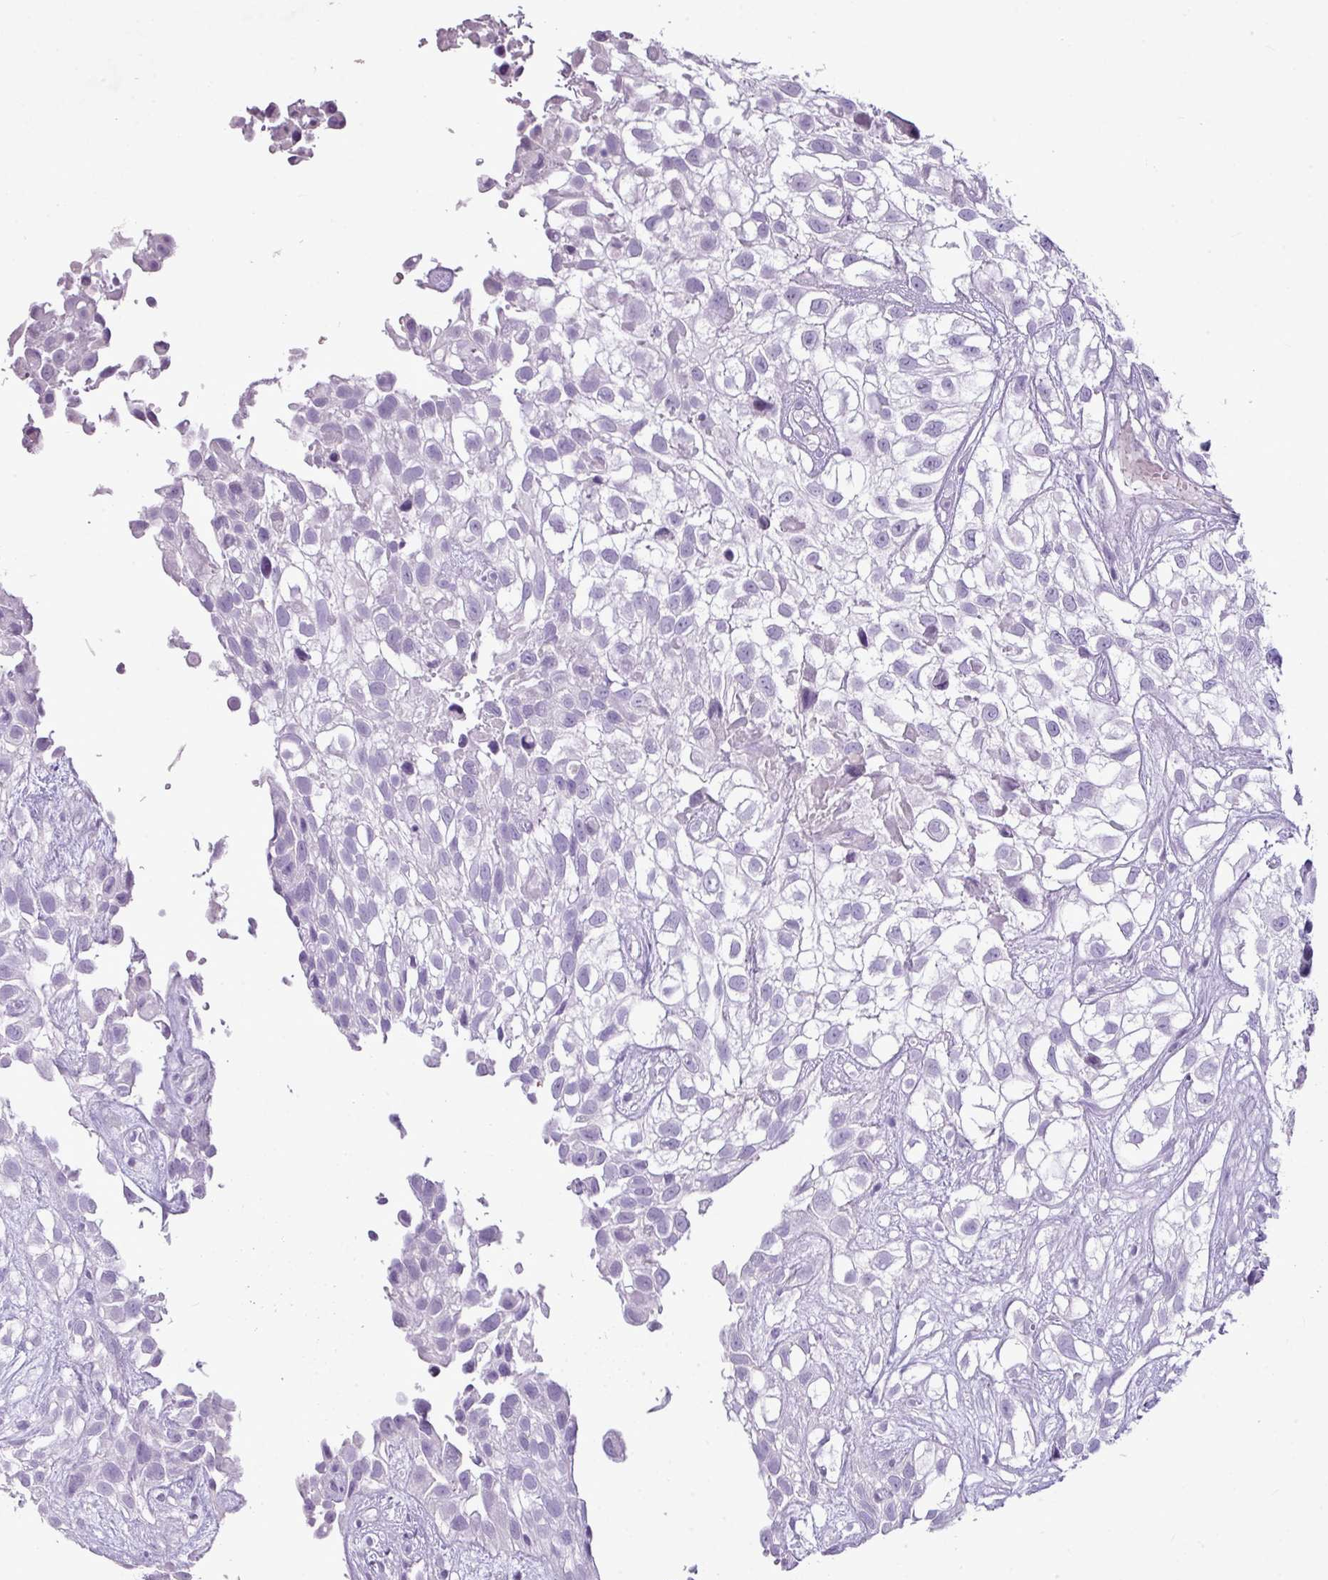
{"staining": {"intensity": "negative", "quantity": "none", "location": "none"}, "tissue": "urothelial cancer", "cell_type": "Tumor cells", "image_type": "cancer", "snomed": [{"axis": "morphology", "description": "Urothelial carcinoma, High grade"}, {"axis": "topography", "description": "Urinary bladder"}], "caption": "High-grade urothelial carcinoma stained for a protein using IHC reveals no positivity tumor cells.", "gene": "TMEM91", "patient": {"sex": "male", "age": 56}}